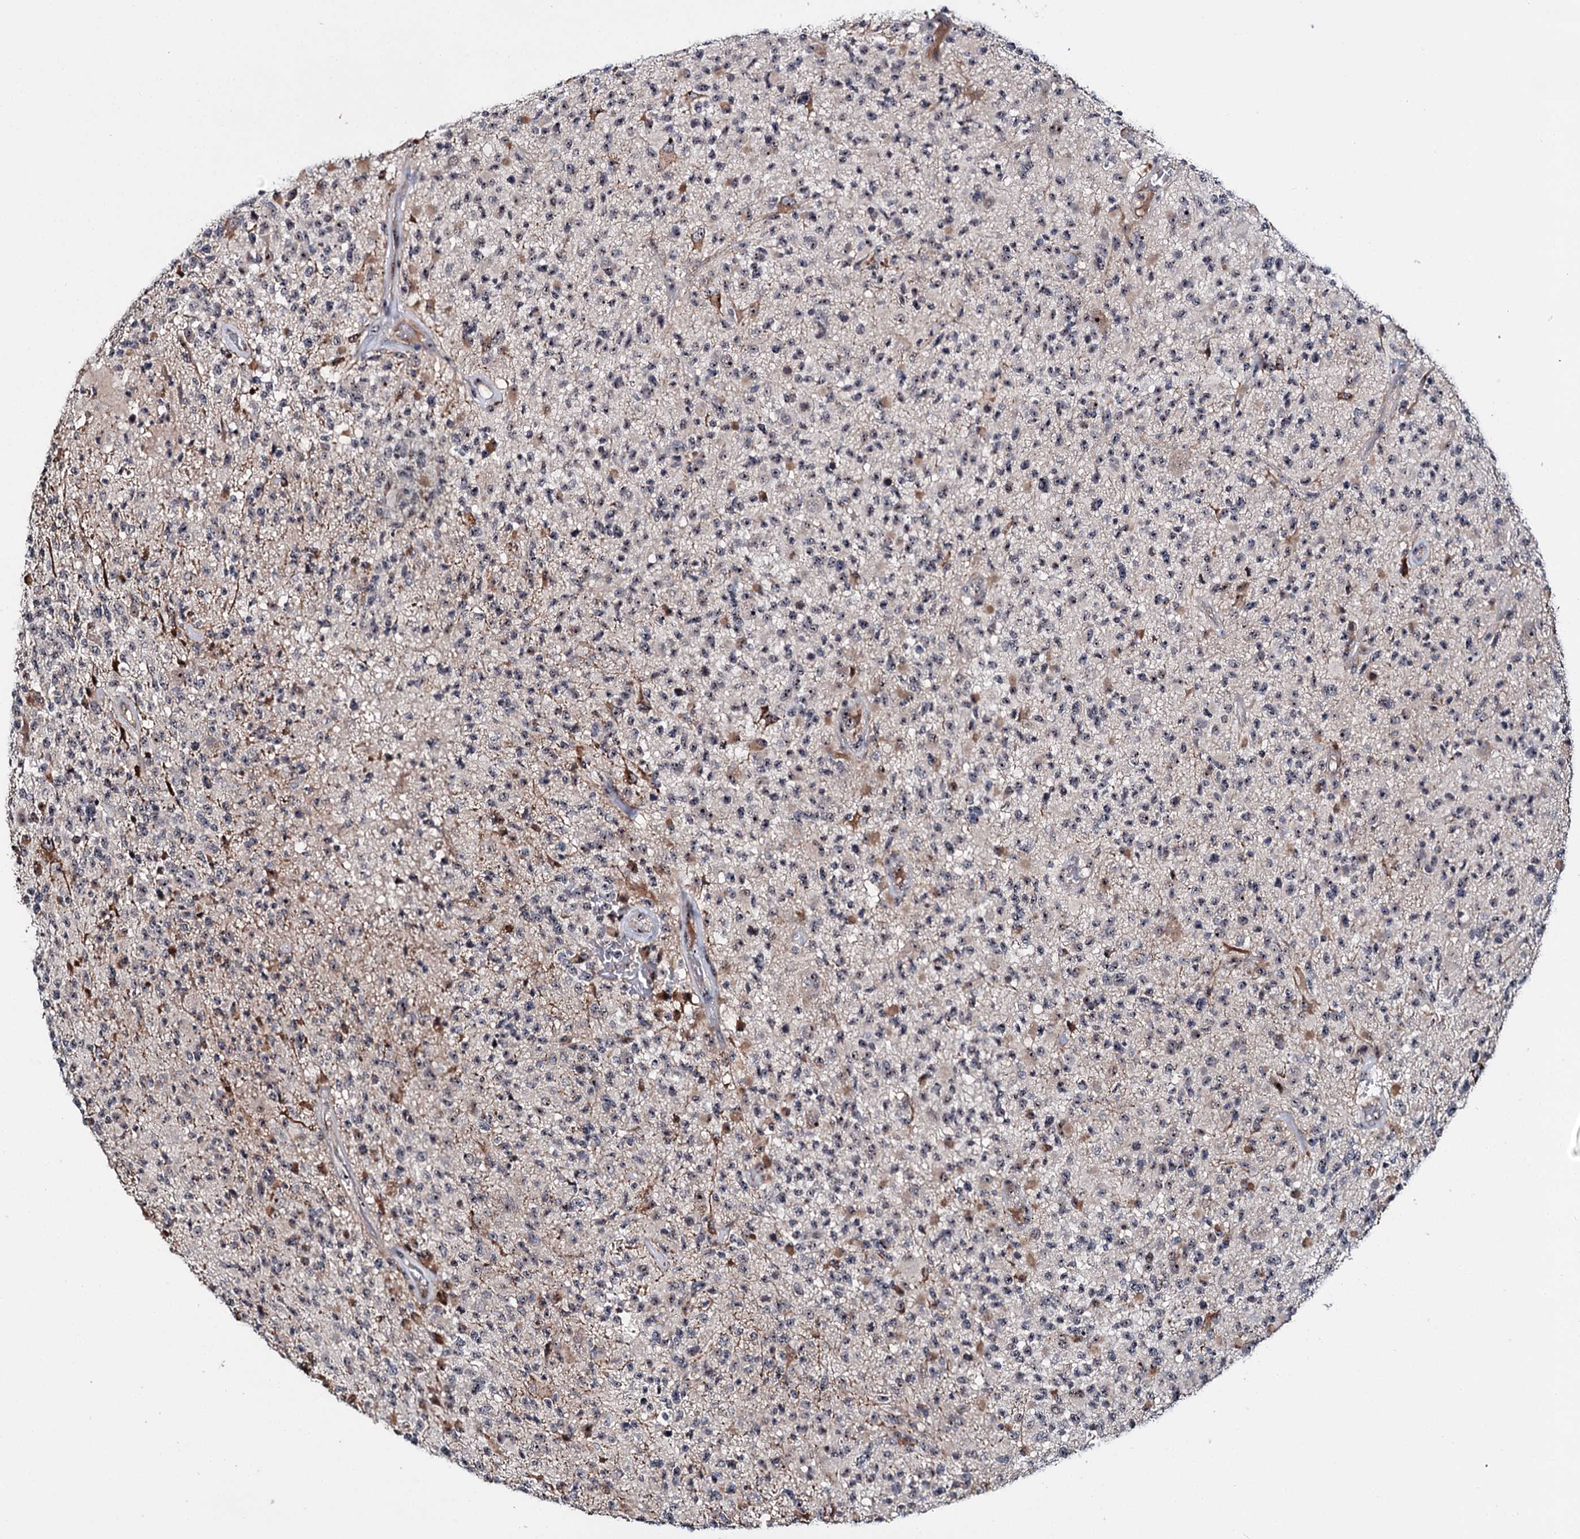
{"staining": {"intensity": "weak", "quantity": "25%-75%", "location": "nuclear"}, "tissue": "glioma", "cell_type": "Tumor cells", "image_type": "cancer", "snomed": [{"axis": "morphology", "description": "Glioma, malignant, High grade"}, {"axis": "morphology", "description": "Glioblastoma, NOS"}, {"axis": "topography", "description": "Brain"}], "caption": "Weak nuclear staining for a protein is present in approximately 25%-75% of tumor cells of glioblastoma using immunohistochemistry (IHC).", "gene": "SUPT20H", "patient": {"sex": "male", "age": 60}}